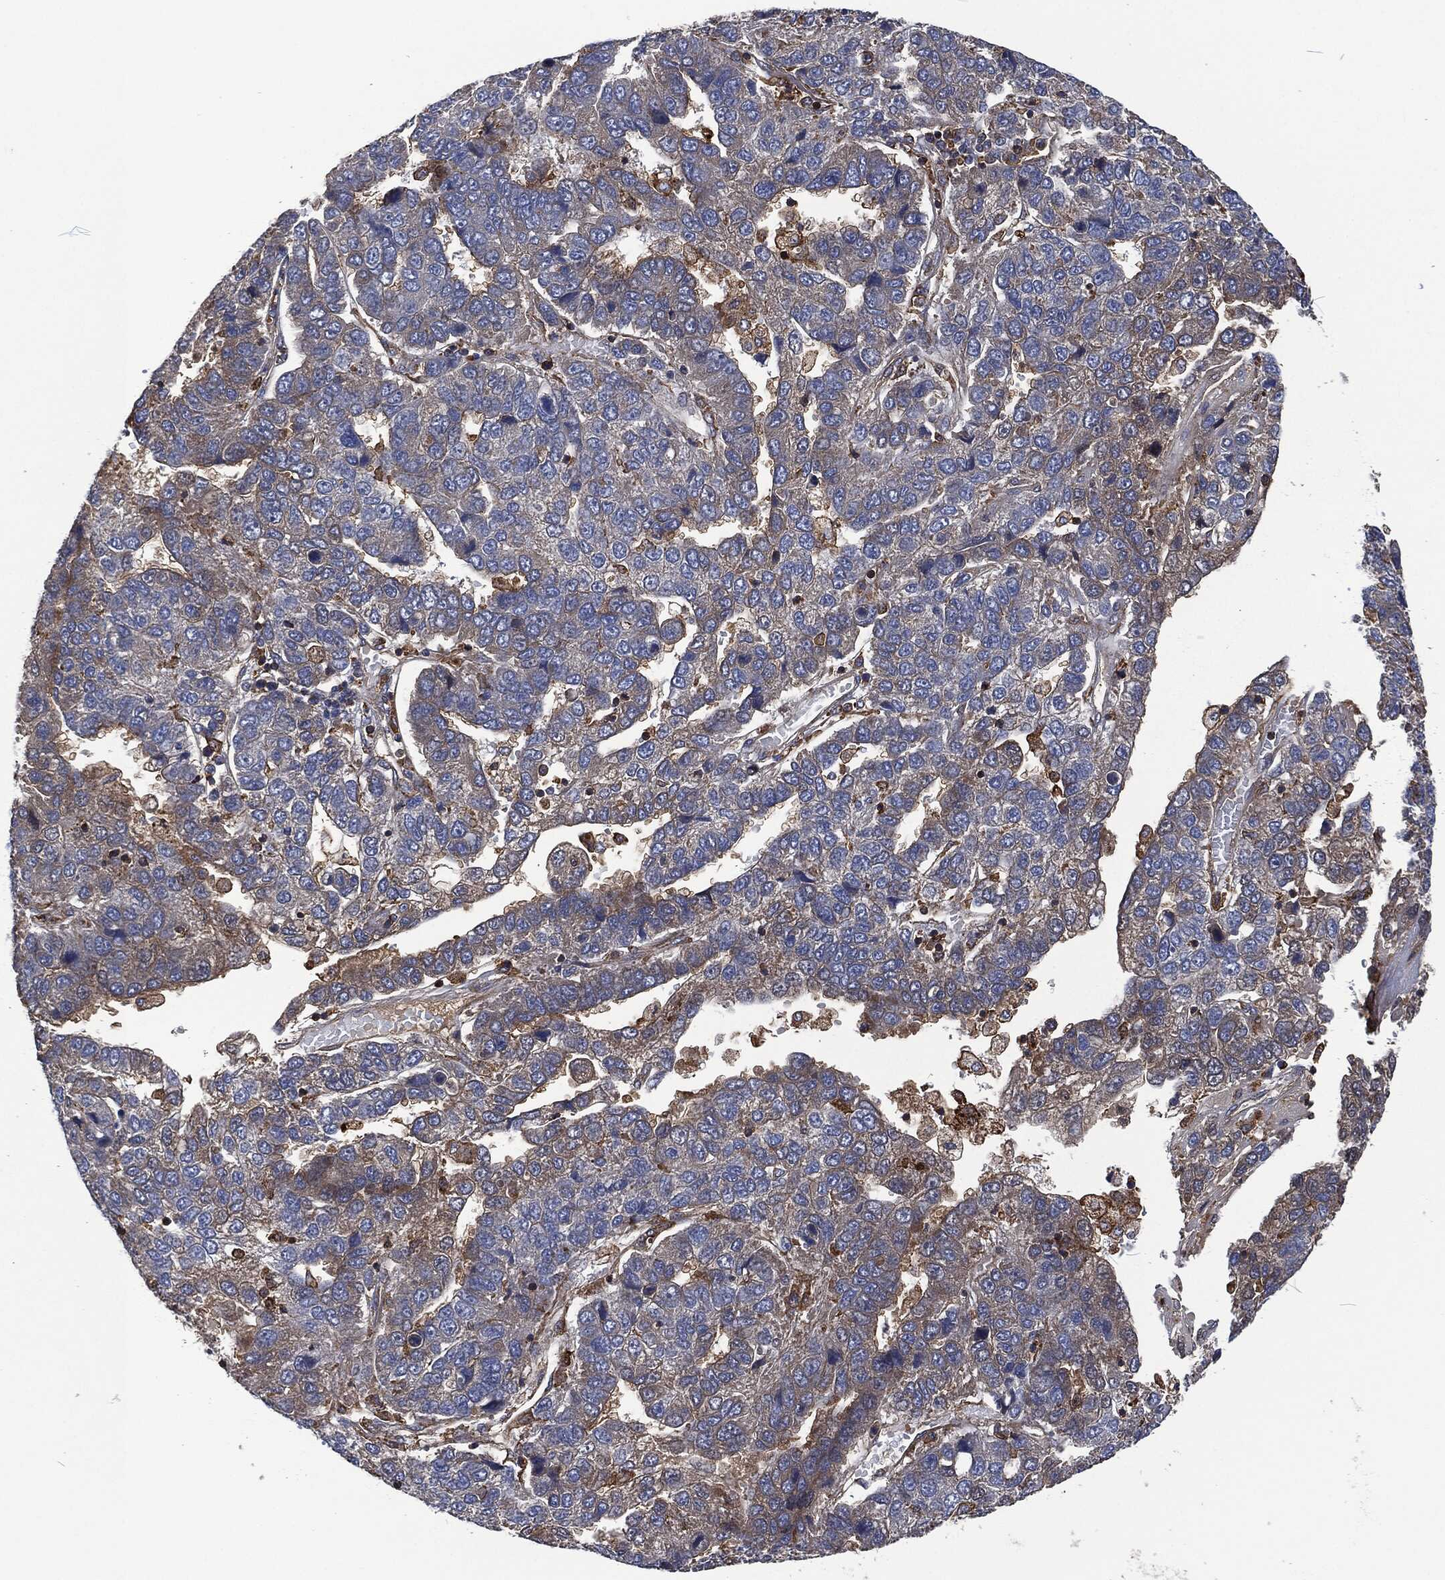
{"staining": {"intensity": "weak", "quantity": "<25%", "location": "cytoplasmic/membranous"}, "tissue": "pancreatic cancer", "cell_type": "Tumor cells", "image_type": "cancer", "snomed": [{"axis": "morphology", "description": "Adenocarcinoma, NOS"}, {"axis": "topography", "description": "Pancreas"}], "caption": "DAB immunohistochemical staining of pancreatic adenocarcinoma demonstrates no significant expression in tumor cells. (DAB immunohistochemistry visualized using brightfield microscopy, high magnification).", "gene": "LGALS9", "patient": {"sex": "female", "age": 61}}